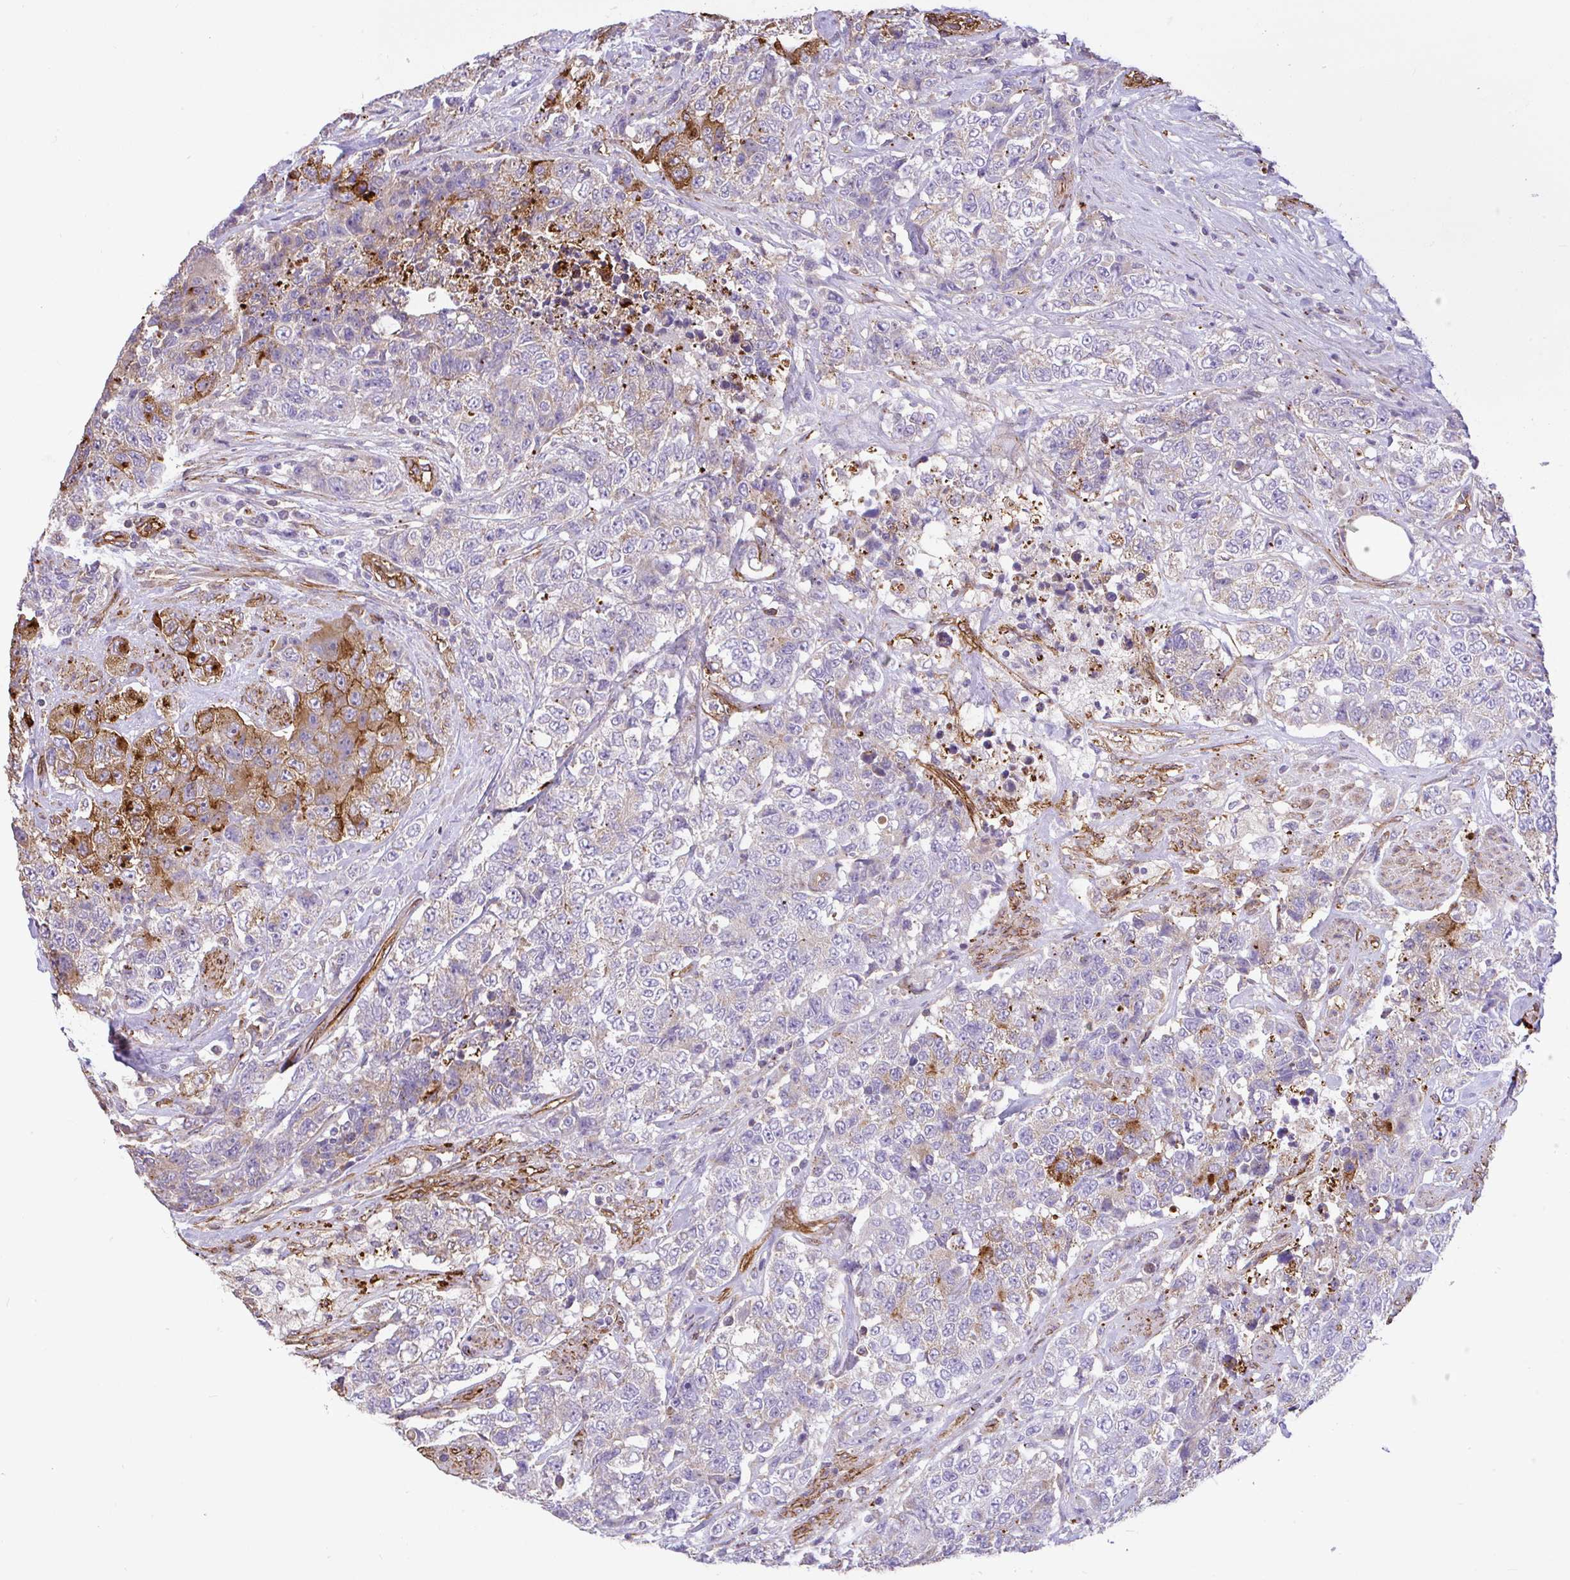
{"staining": {"intensity": "moderate", "quantity": "<25%", "location": "cytoplasmic/membranous"}, "tissue": "urothelial cancer", "cell_type": "Tumor cells", "image_type": "cancer", "snomed": [{"axis": "morphology", "description": "Urothelial carcinoma, High grade"}, {"axis": "topography", "description": "Urinary bladder"}], "caption": "IHC image of human high-grade urothelial carcinoma stained for a protein (brown), which reveals low levels of moderate cytoplasmic/membranous staining in approximately <25% of tumor cells.", "gene": "PTPRK", "patient": {"sex": "female", "age": 78}}